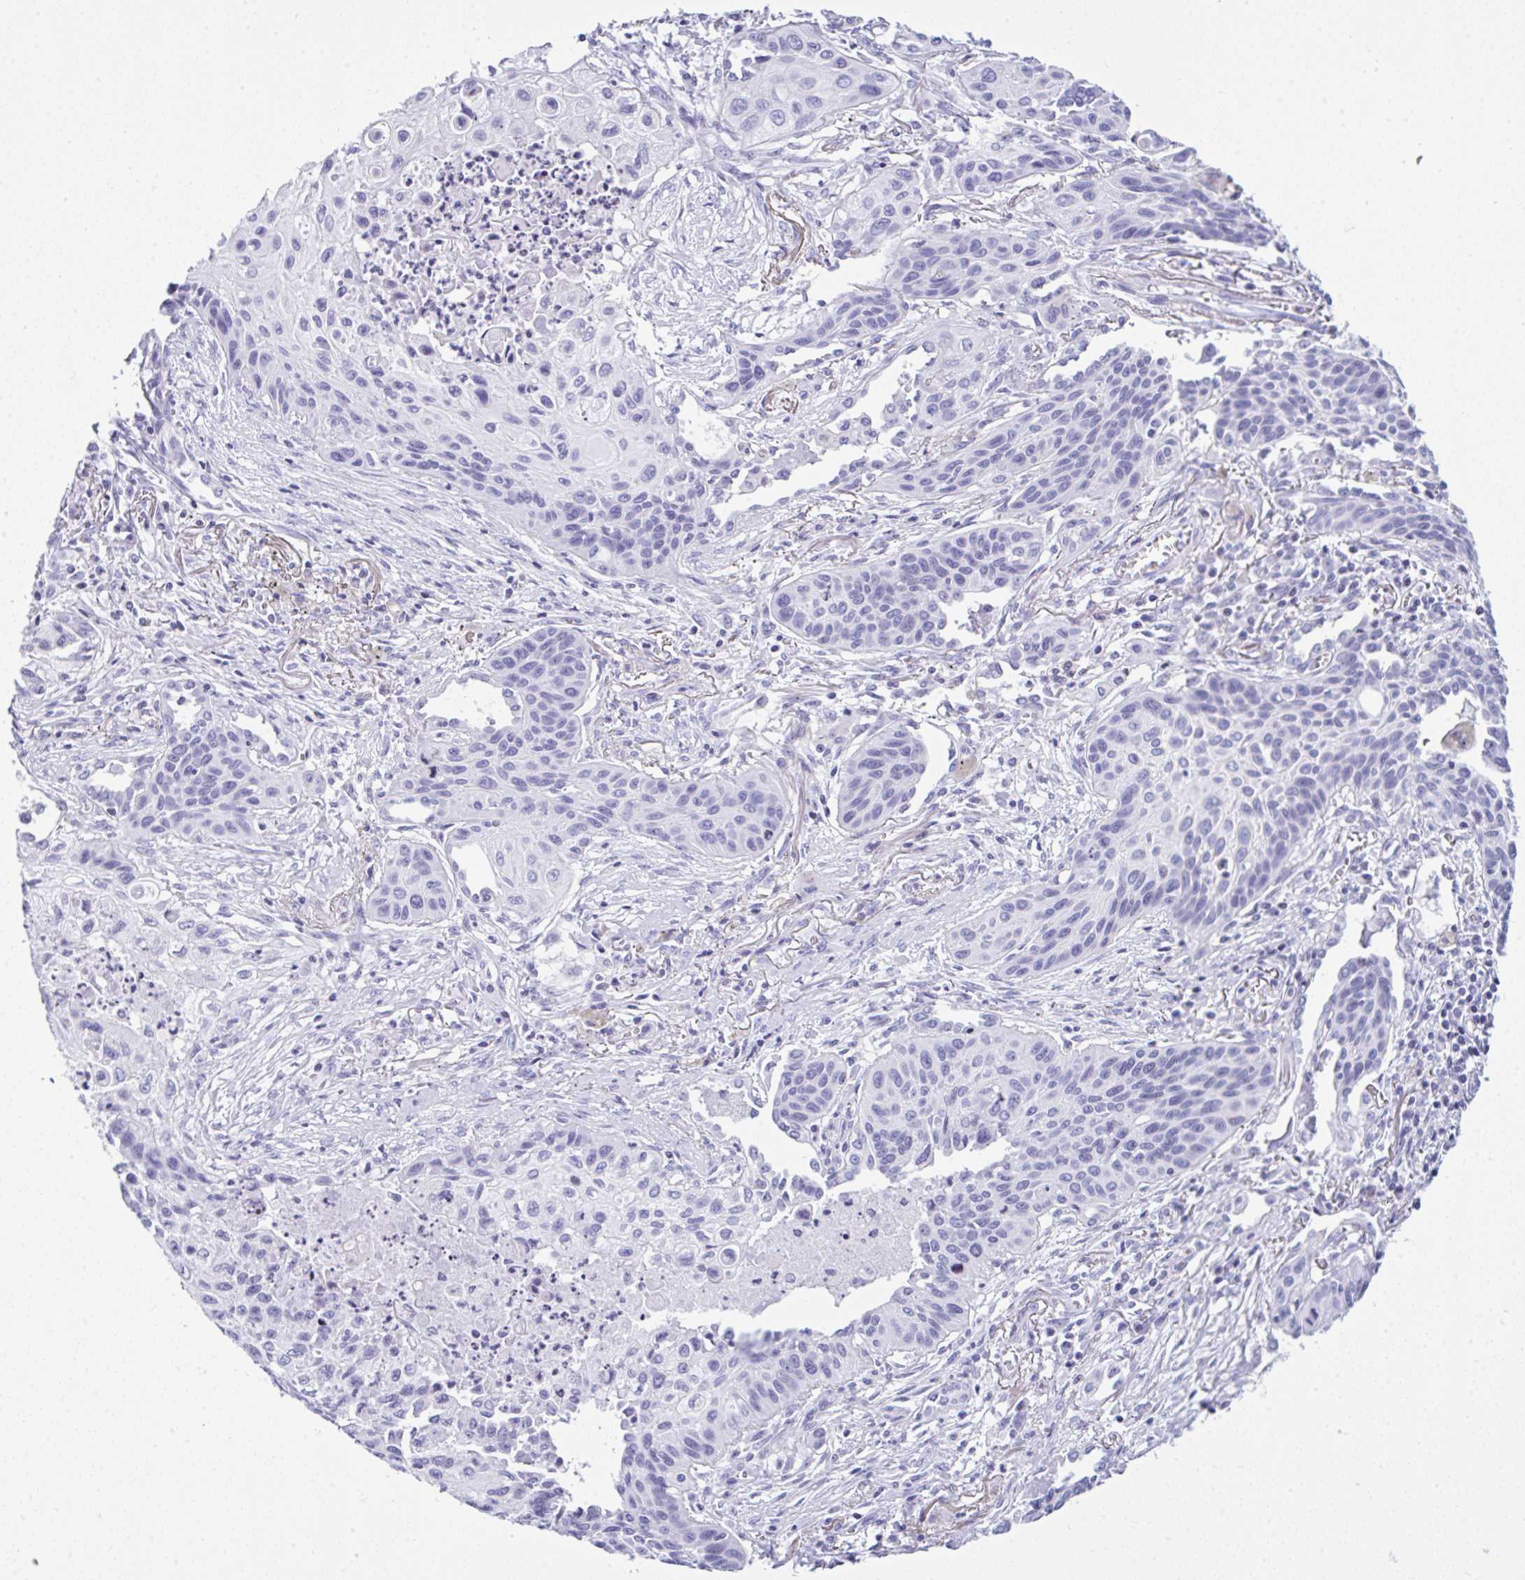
{"staining": {"intensity": "negative", "quantity": "none", "location": "none"}, "tissue": "lung cancer", "cell_type": "Tumor cells", "image_type": "cancer", "snomed": [{"axis": "morphology", "description": "Squamous cell carcinoma, NOS"}, {"axis": "topography", "description": "Lung"}], "caption": "This micrograph is of lung cancer stained with immunohistochemistry to label a protein in brown with the nuclei are counter-stained blue. There is no expression in tumor cells.", "gene": "KRT27", "patient": {"sex": "male", "age": 71}}